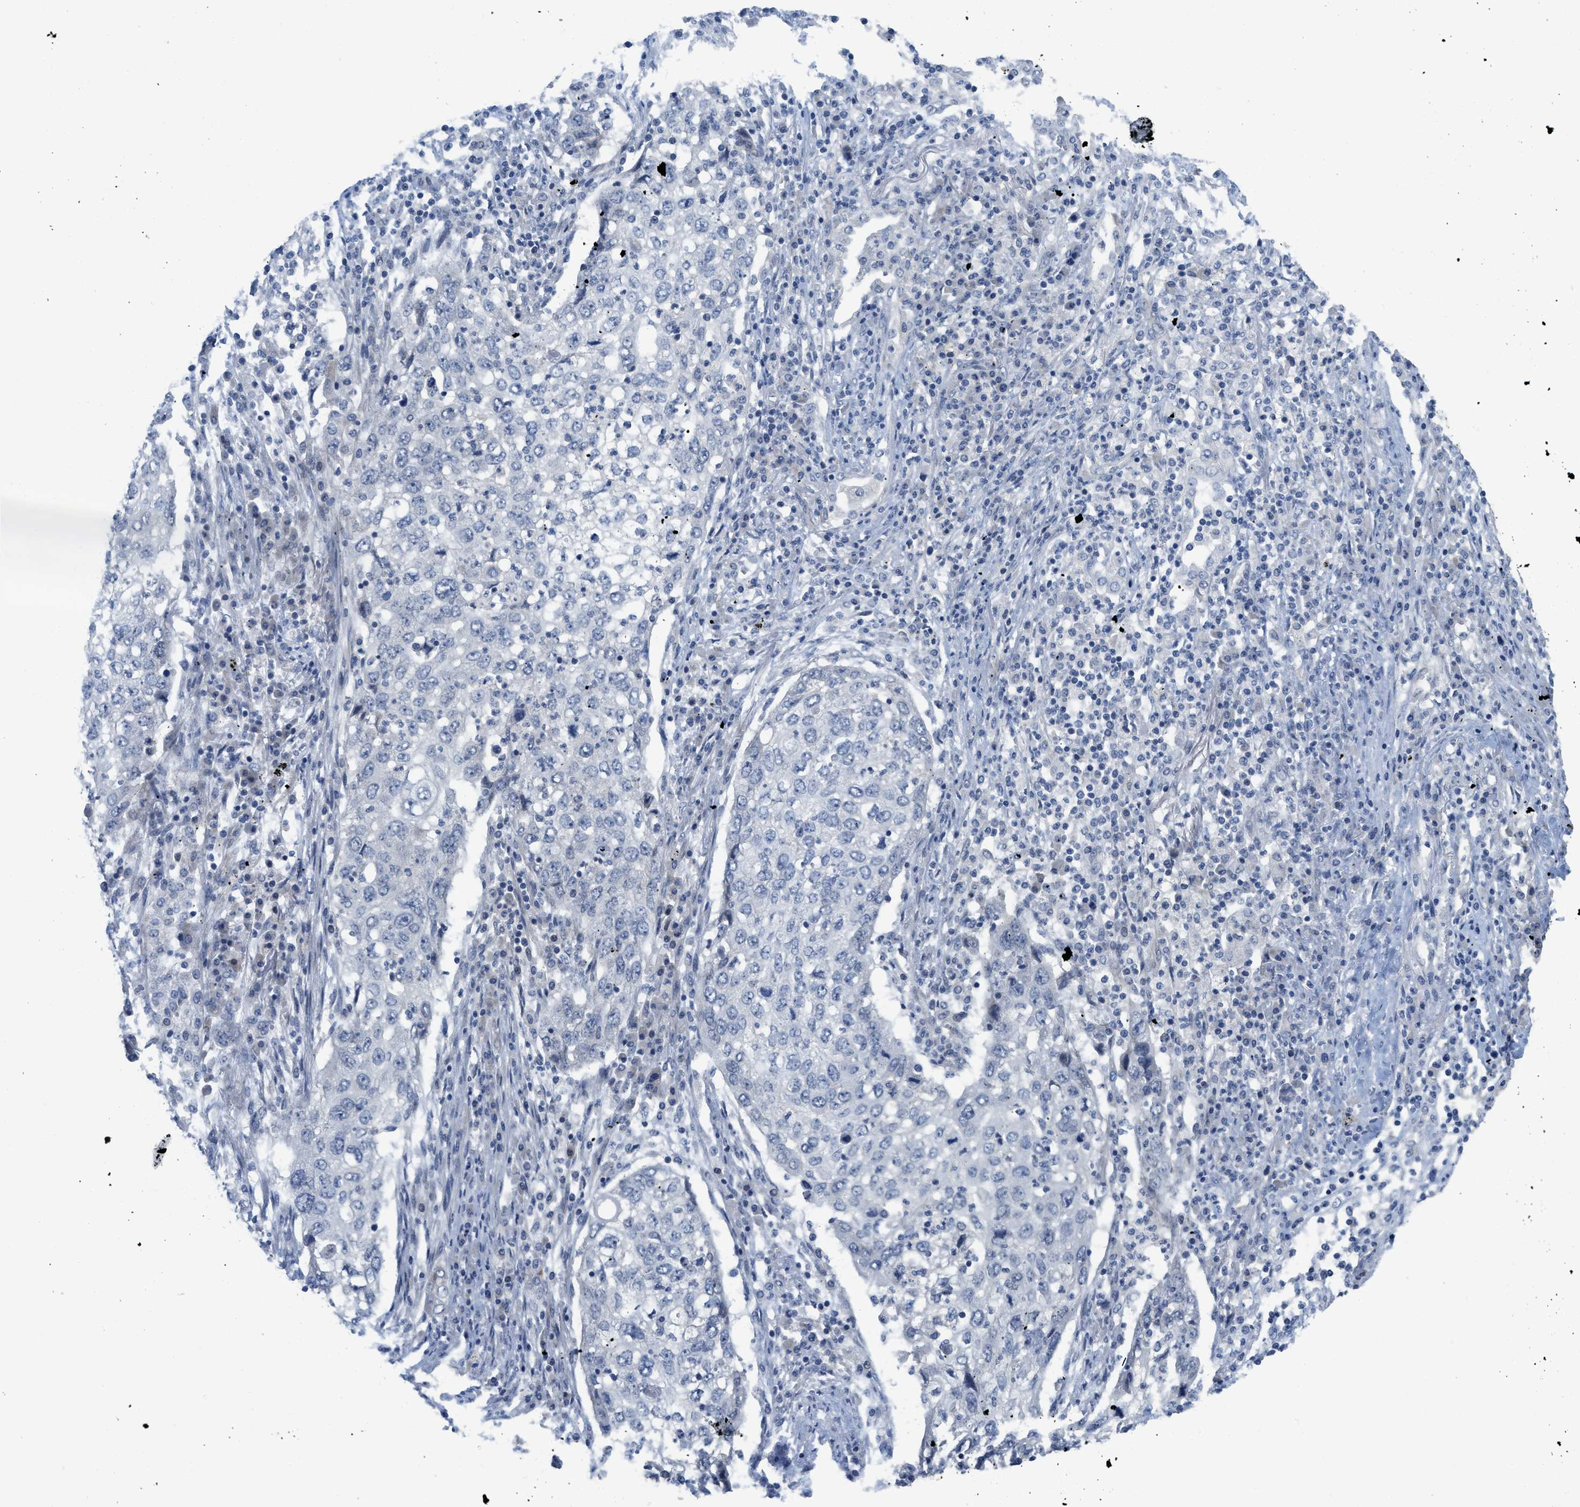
{"staining": {"intensity": "negative", "quantity": "none", "location": "none"}, "tissue": "lung cancer", "cell_type": "Tumor cells", "image_type": "cancer", "snomed": [{"axis": "morphology", "description": "Squamous cell carcinoma, NOS"}, {"axis": "topography", "description": "Lung"}], "caption": "The image shows no significant expression in tumor cells of squamous cell carcinoma (lung).", "gene": "TNFAIP1", "patient": {"sex": "female", "age": 63}}